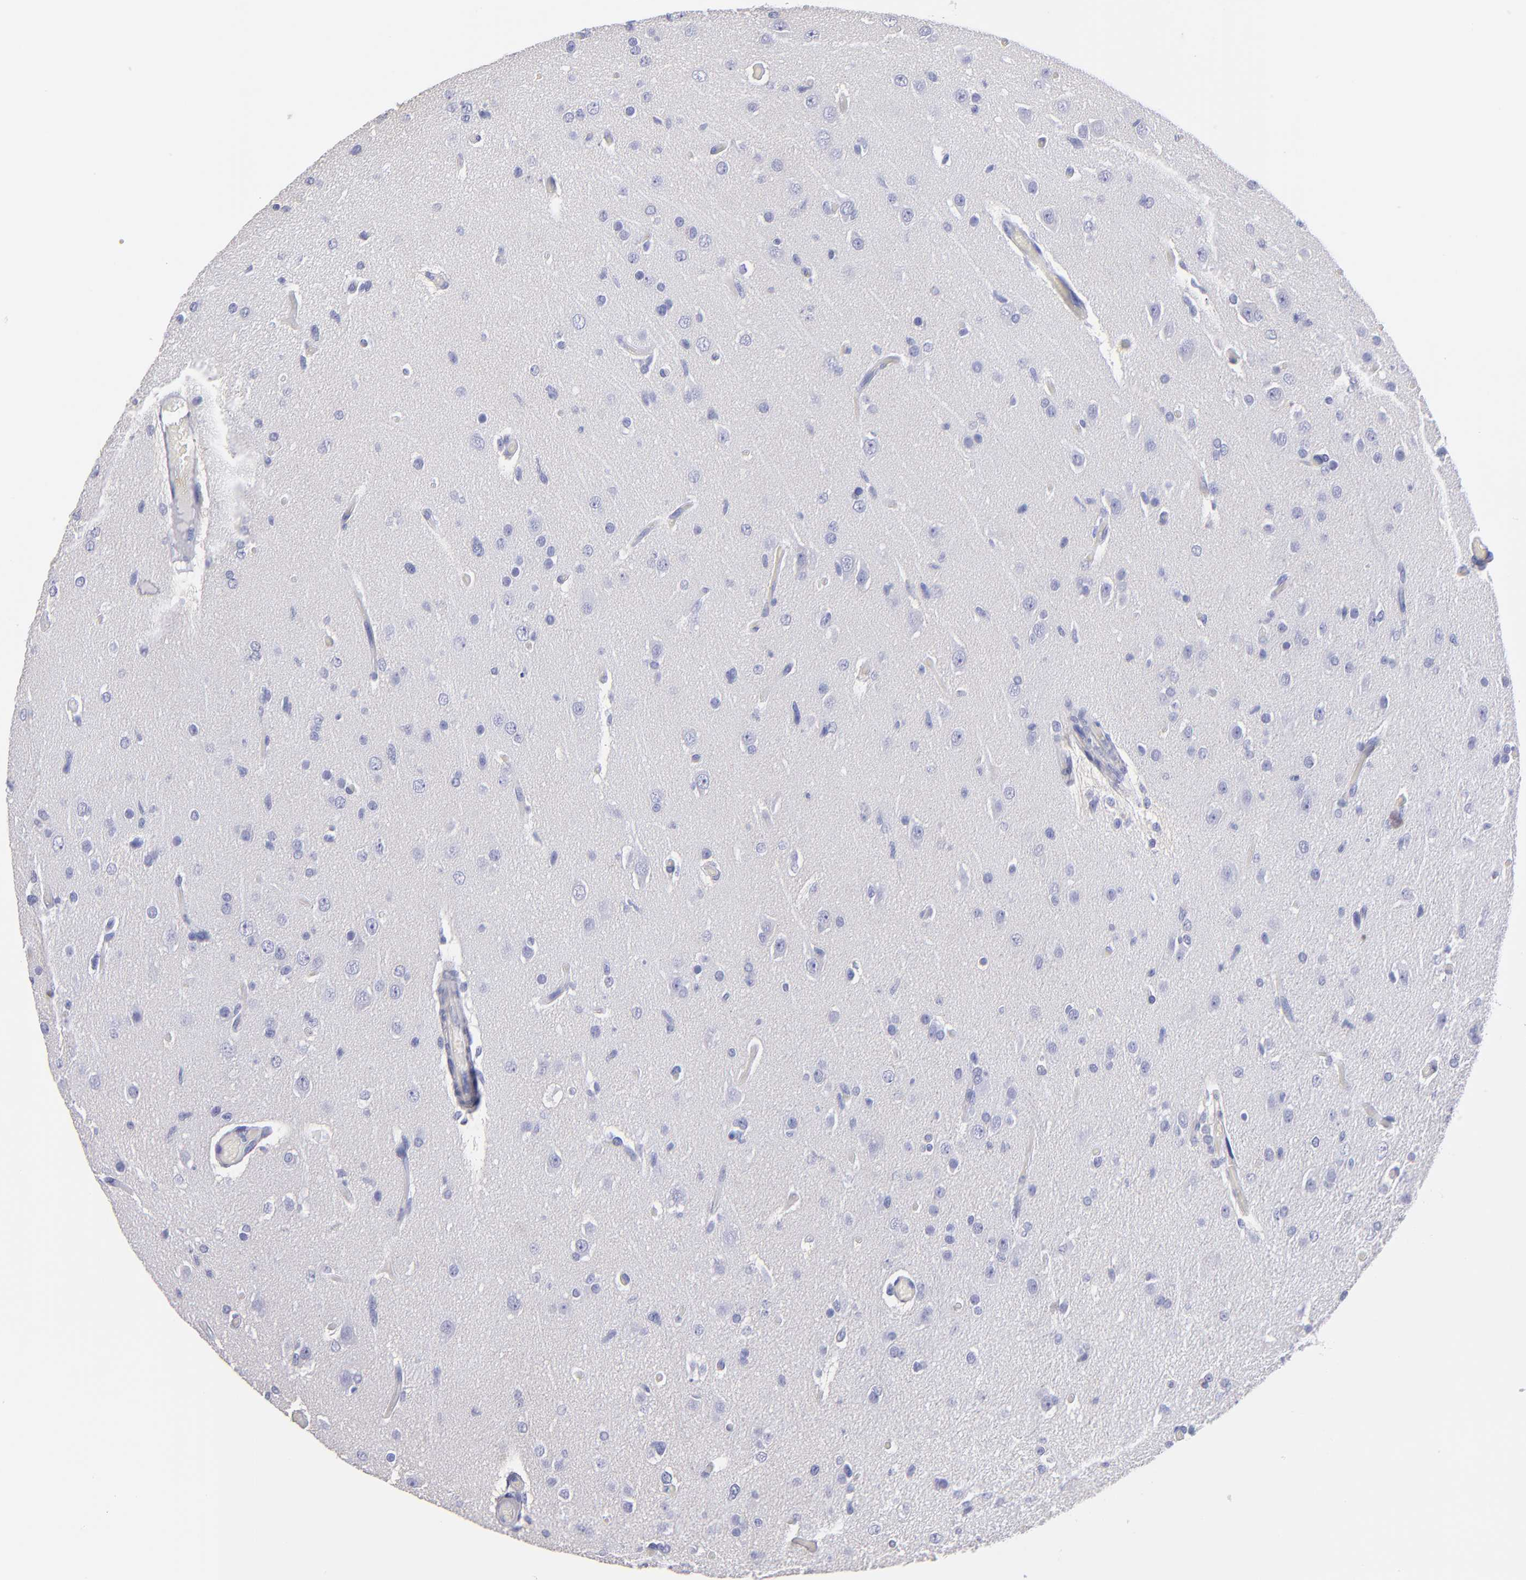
{"staining": {"intensity": "negative", "quantity": "none", "location": "none"}, "tissue": "glioma", "cell_type": "Tumor cells", "image_type": "cancer", "snomed": [{"axis": "morphology", "description": "Glioma, malignant, High grade"}, {"axis": "topography", "description": "Brain"}], "caption": "Tumor cells are negative for protein expression in human glioma. (DAB (3,3'-diaminobenzidine) IHC visualized using brightfield microscopy, high magnification).", "gene": "MB", "patient": {"sex": "male", "age": 33}}